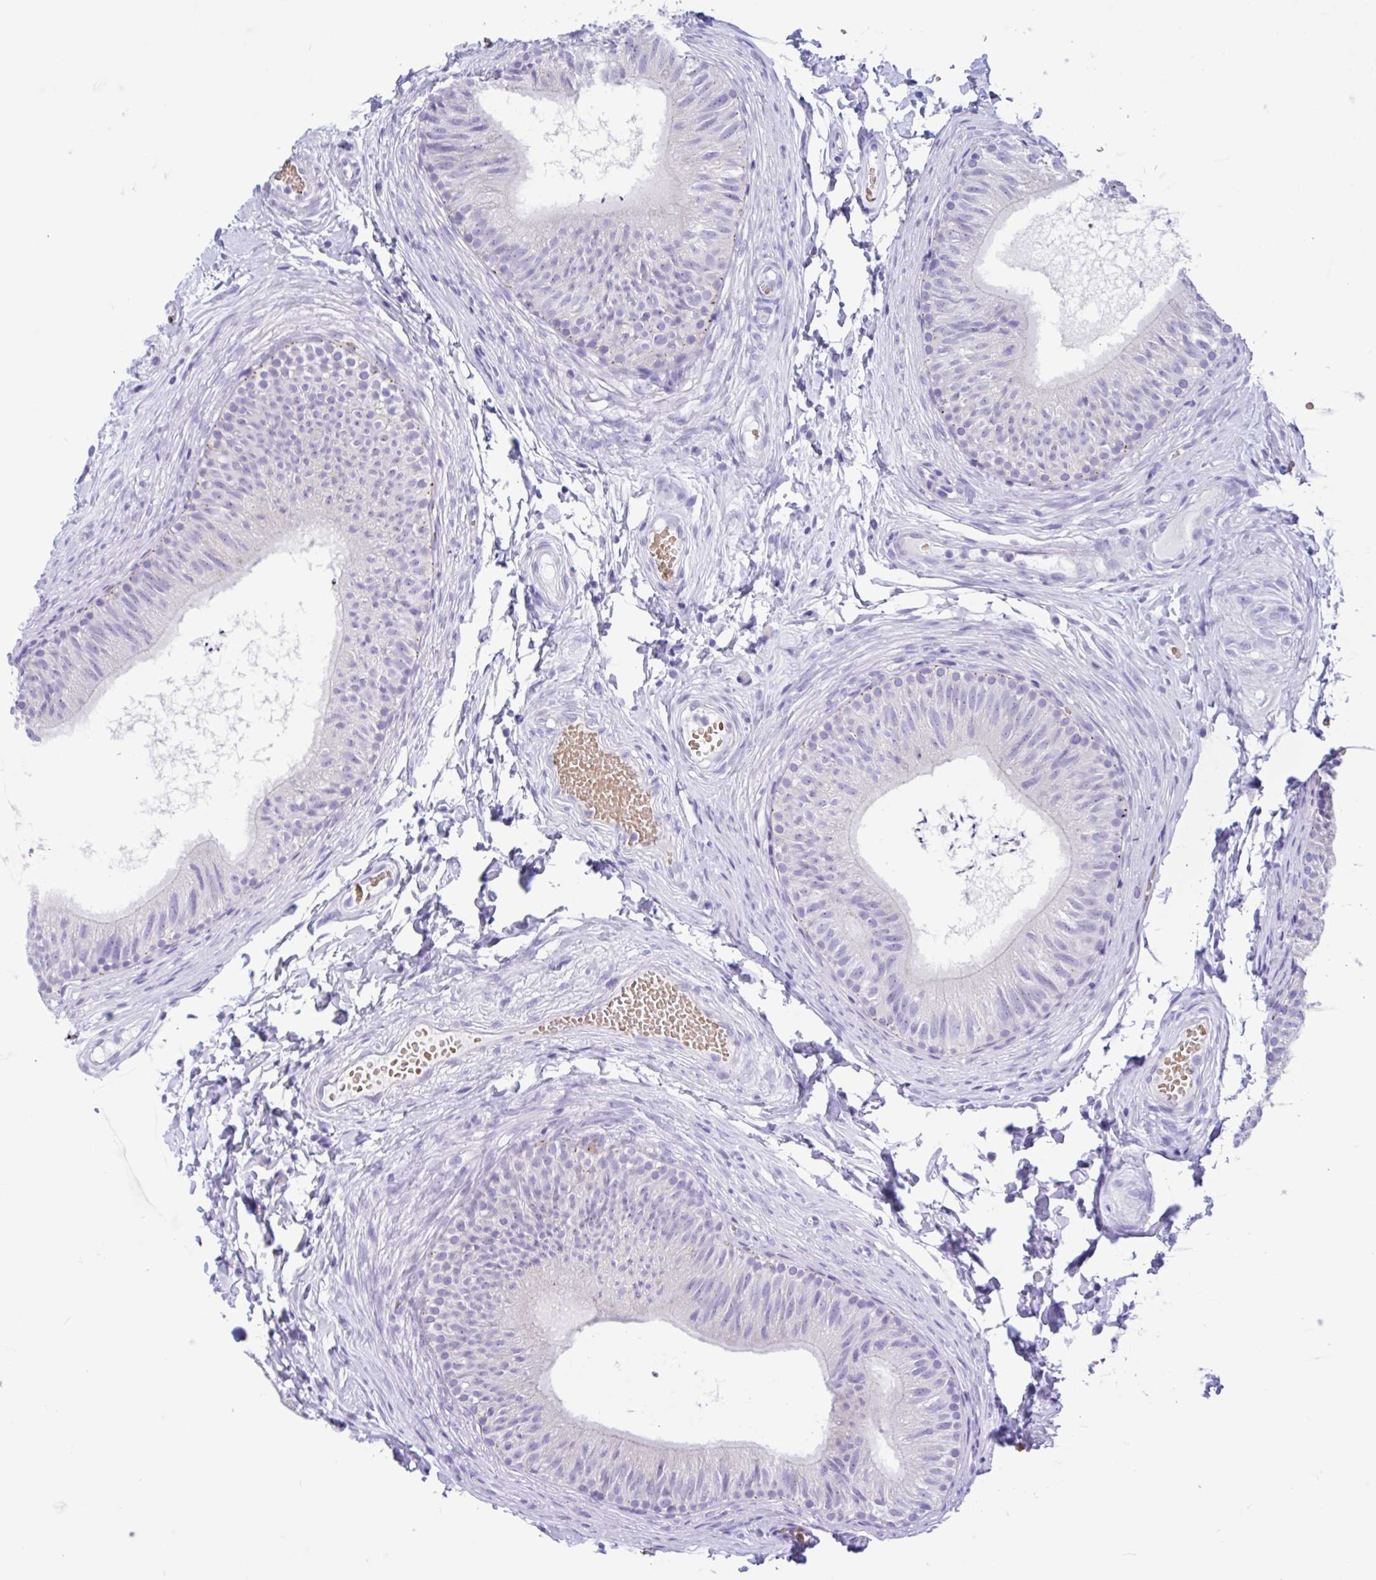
{"staining": {"intensity": "negative", "quantity": "none", "location": "none"}, "tissue": "epididymis", "cell_type": "Glandular cells", "image_type": "normal", "snomed": [{"axis": "morphology", "description": "Normal tissue, NOS"}, {"axis": "topography", "description": "Epididymis, spermatic cord, NOS"}, {"axis": "topography", "description": "Epididymis"}, {"axis": "topography", "description": "Peripheral nerve tissue"}], "caption": "IHC of unremarkable human epididymis displays no positivity in glandular cells.", "gene": "TMEM79", "patient": {"sex": "male", "age": 29}}